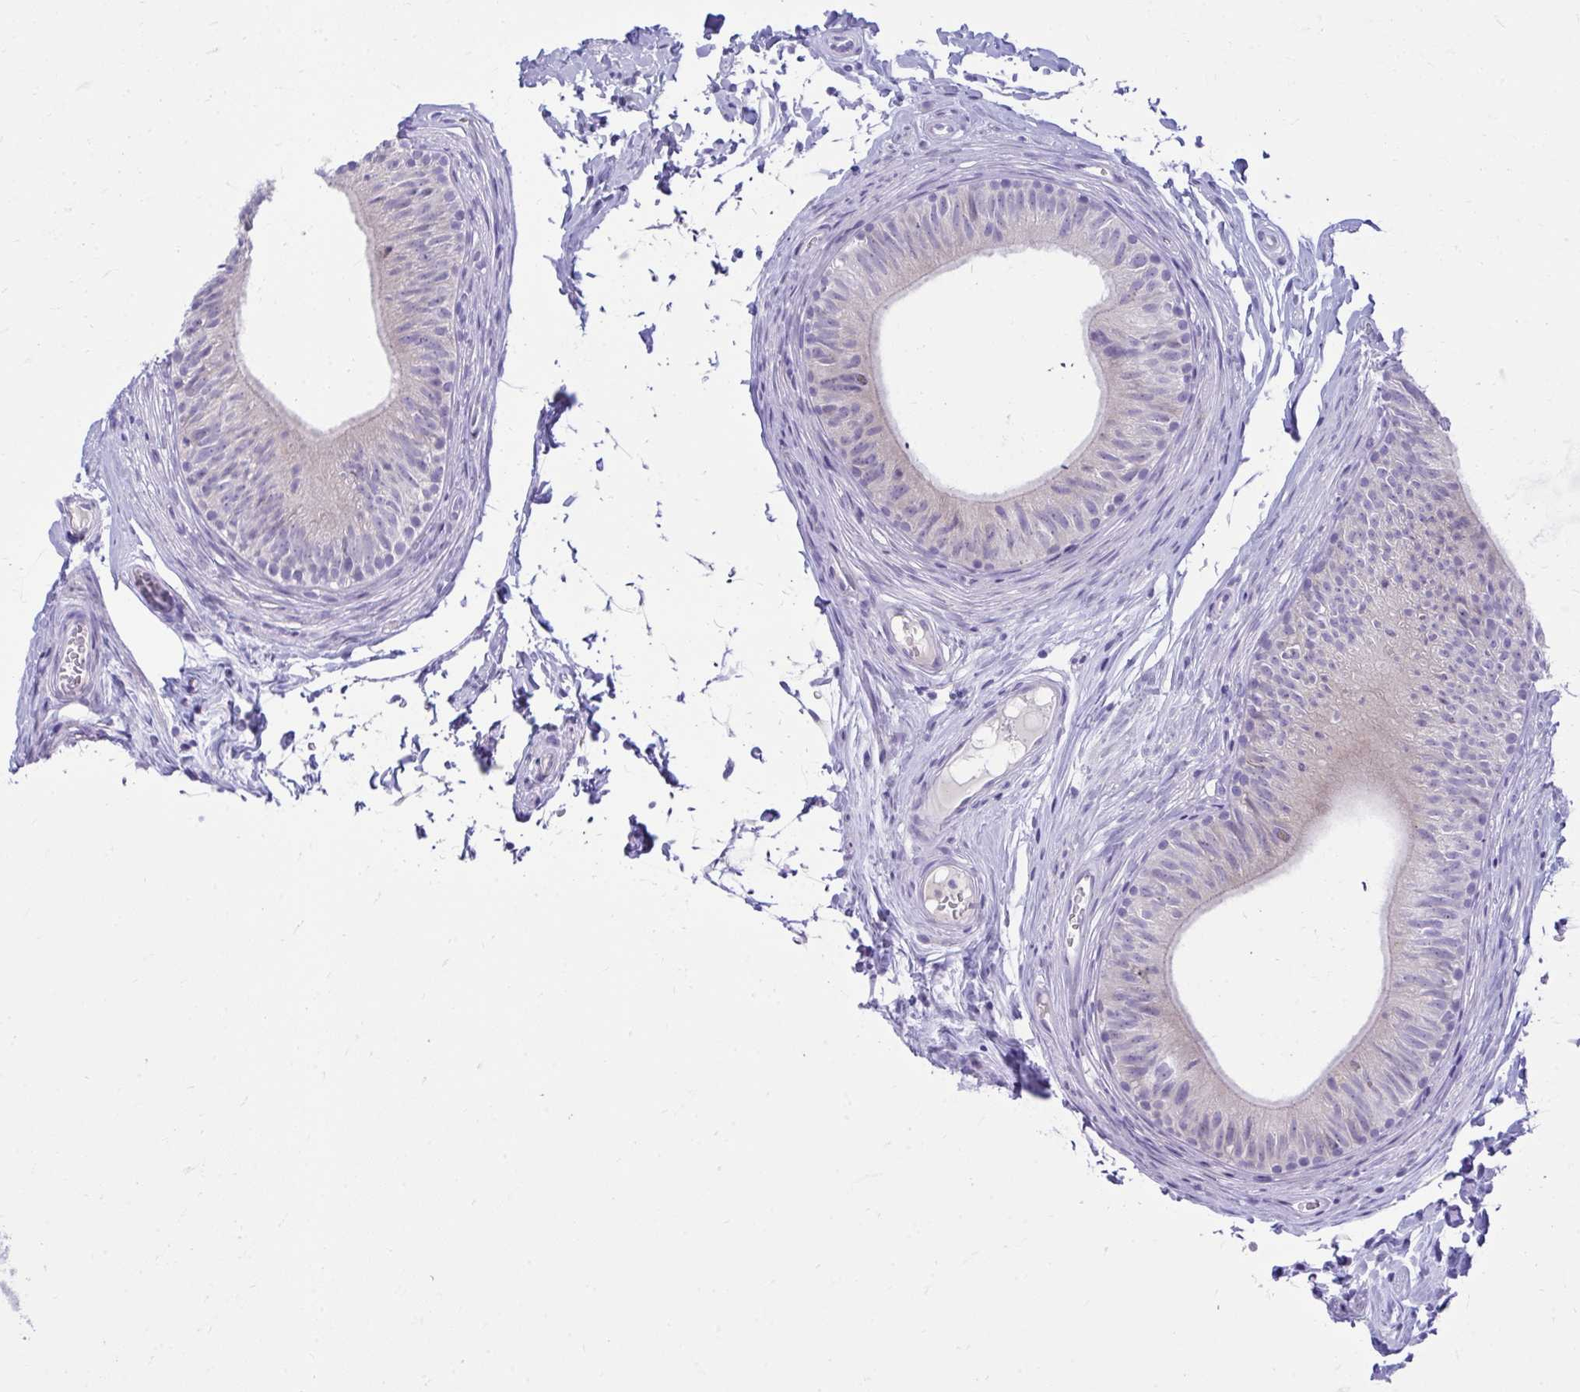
{"staining": {"intensity": "negative", "quantity": "none", "location": "none"}, "tissue": "epididymis", "cell_type": "Glandular cells", "image_type": "normal", "snomed": [{"axis": "morphology", "description": "Normal tissue, NOS"}, {"axis": "topography", "description": "Epididymis, spermatic cord, NOS"}, {"axis": "topography", "description": "Epididymis"}, {"axis": "topography", "description": "Peripheral nerve tissue"}], "caption": "Photomicrograph shows no significant protein staining in glandular cells of unremarkable epididymis.", "gene": "AIG1", "patient": {"sex": "male", "age": 29}}